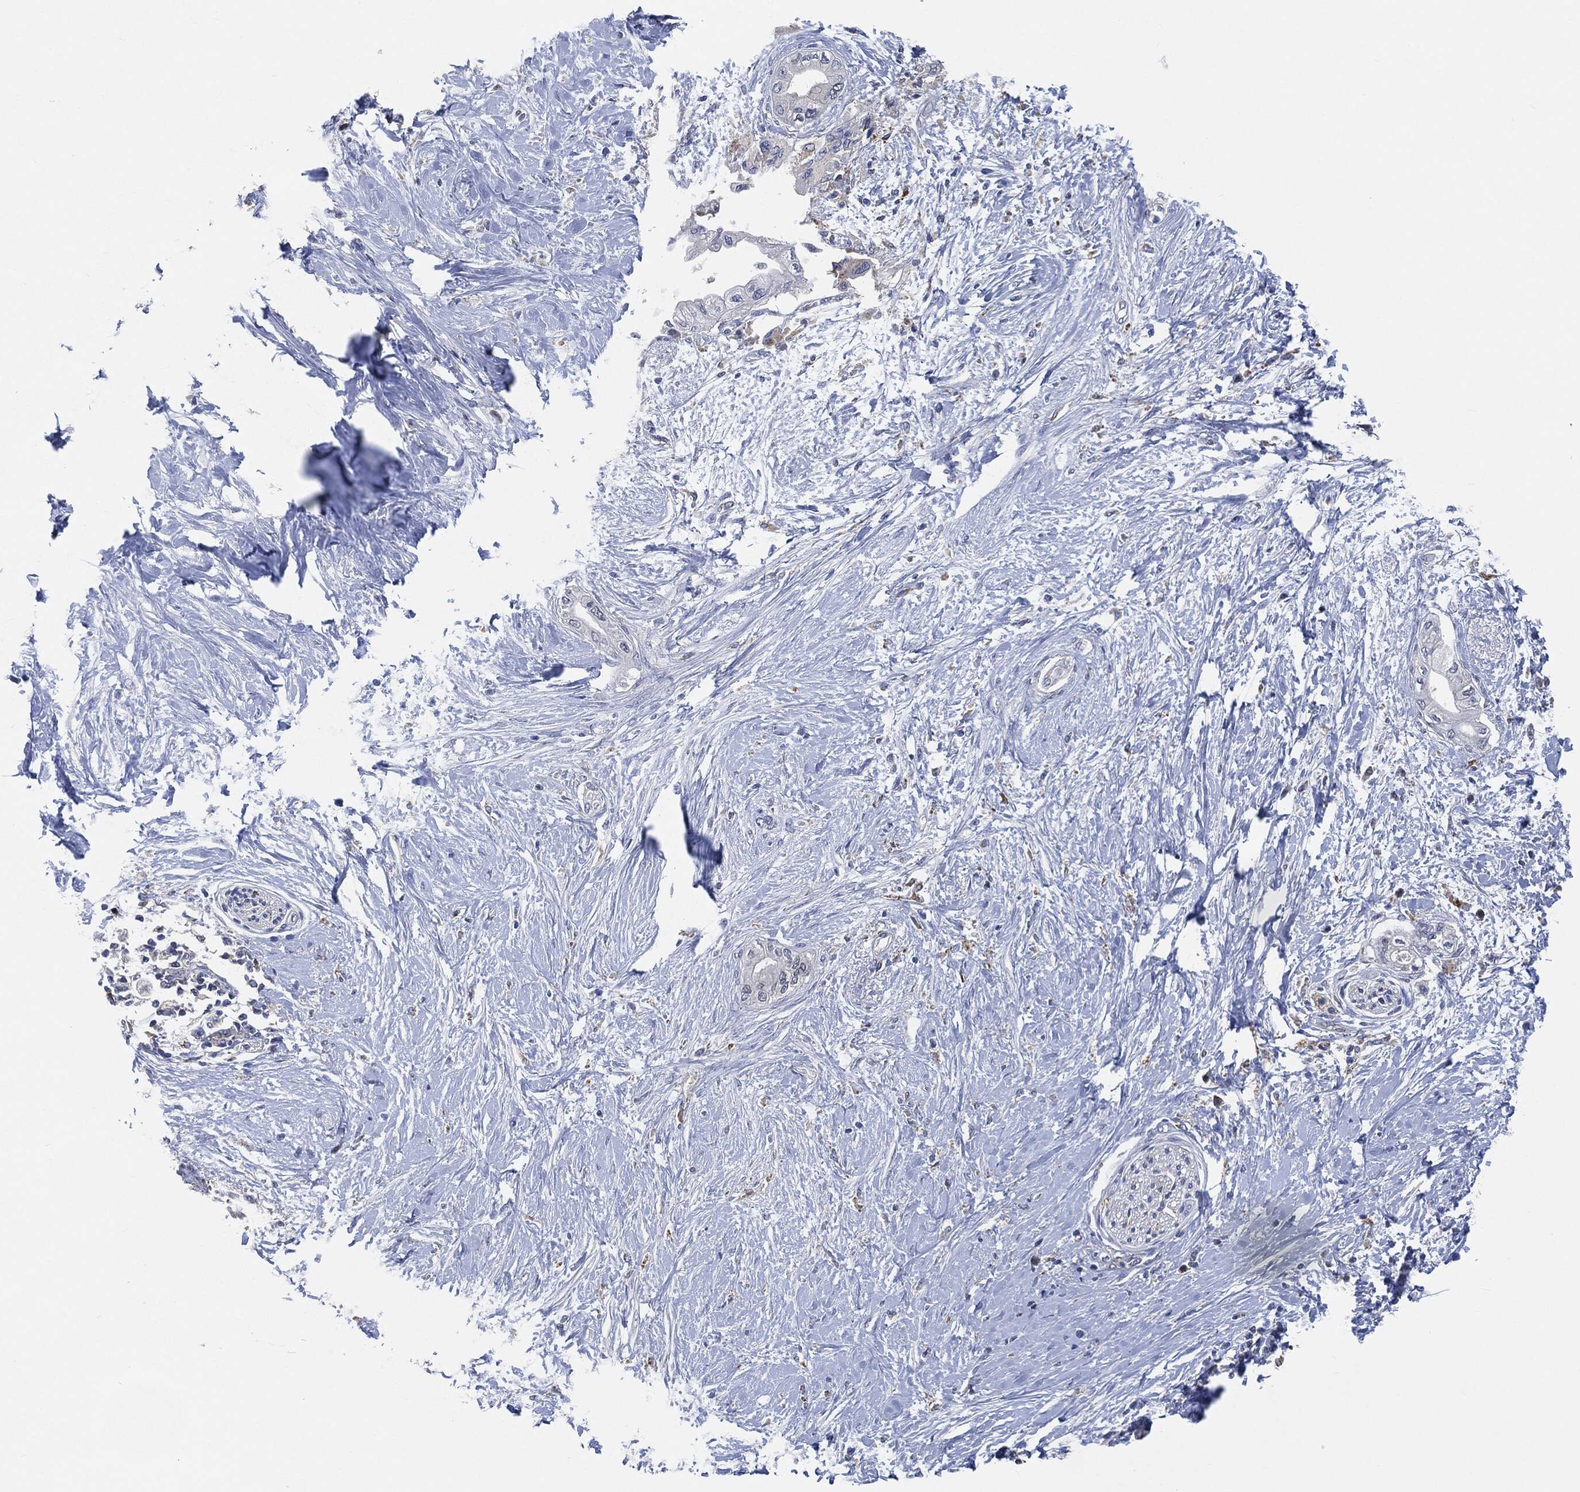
{"staining": {"intensity": "negative", "quantity": "none", "location": "none"}, "tissue": "pancreatic cancer", "cell_type": "Tumor cells", "image_type": "cancer", "snomed": [{"axis": "morphology", "description": "Normal tissue, NOS"}, {"axis": "morphology", "description": "Adenocarcinoma, NOS"}, {"axis": "topography", "description": "Pancreas"}, {"axis": "topography", "description": "Duodenum"}], "caption": "Immunohistochemistry of human pancreatic cancer reveals no positivity in tumor cells.", "gene": "VSIG4", "patient": {"sex": "female", "age": 60}}